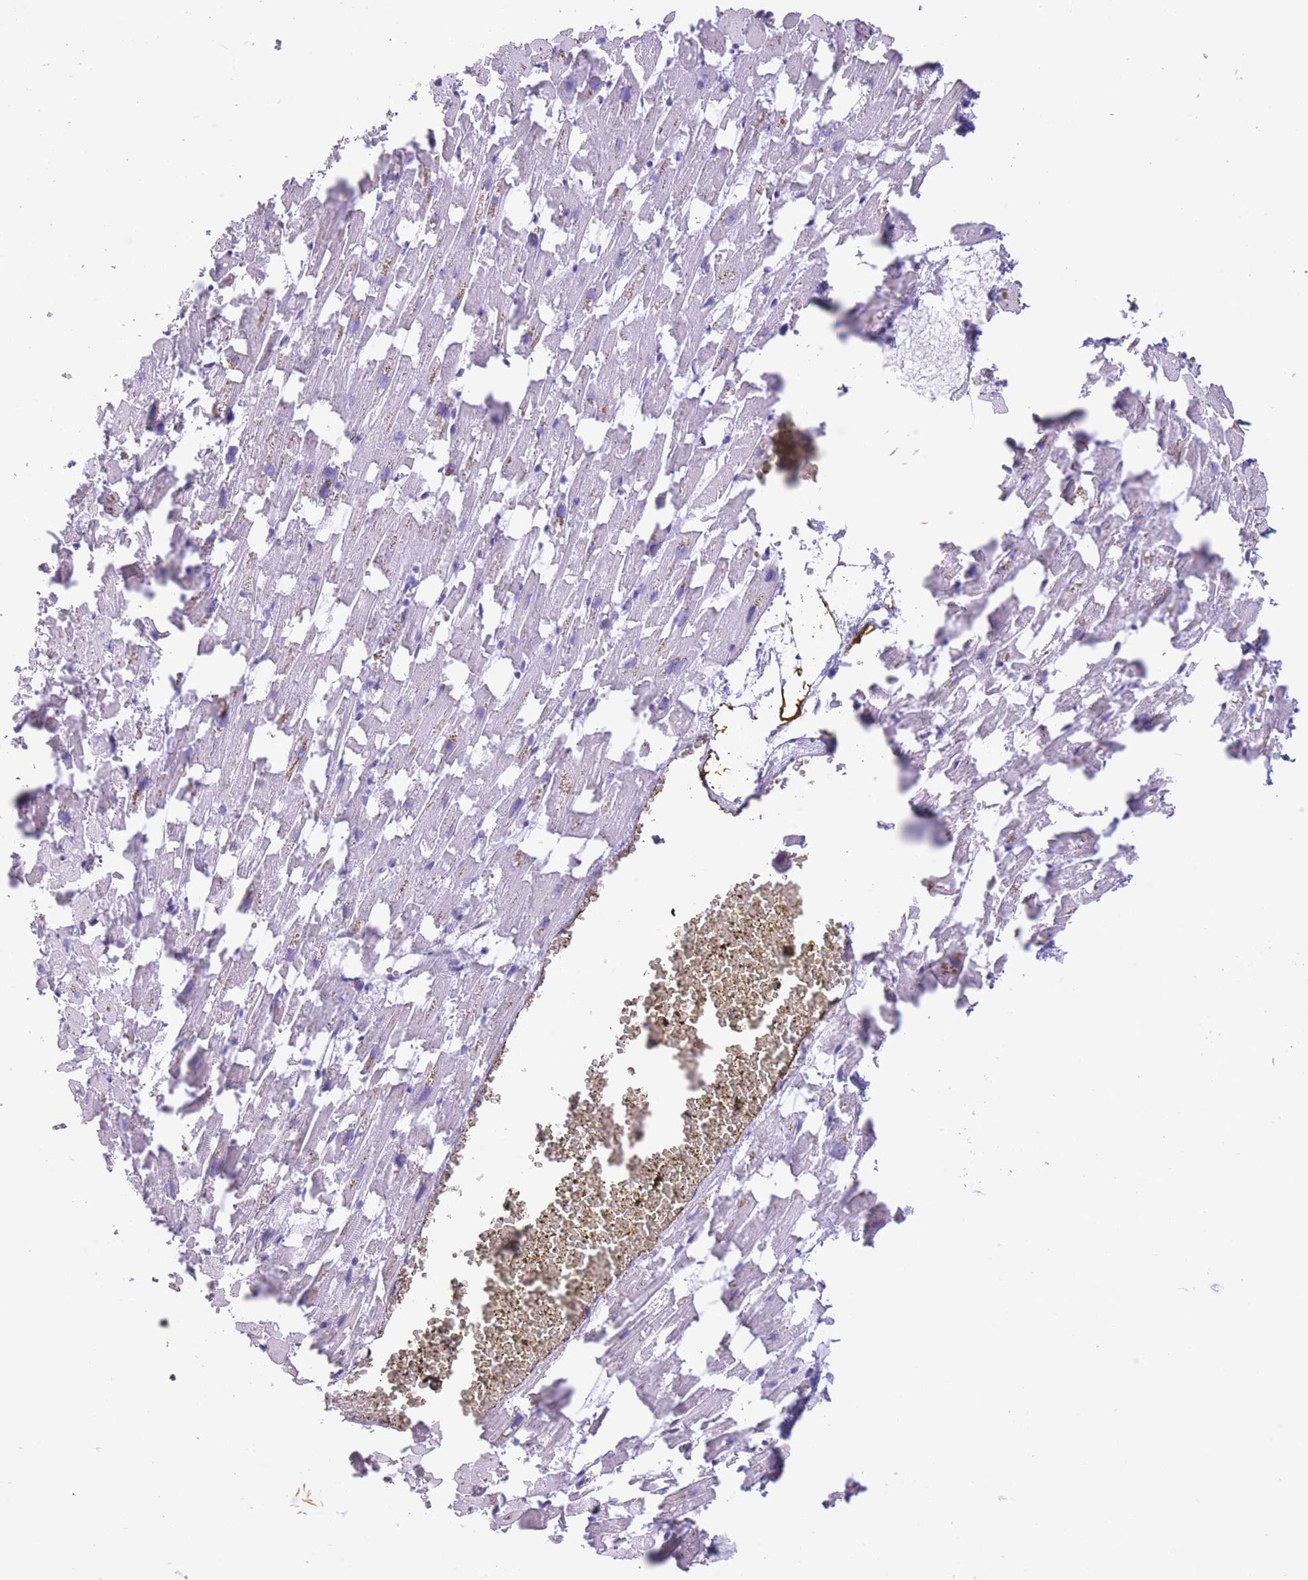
{"staining": {"intensity": "negative", "quantity": "none", "location": "none"}, "tissue": "heart muscle", "cell_type": "Cardiomyocytes", "image_type": "normal", "snomed": [{"axis": "morphology", "description": "Normal tissue, NOS"}, {"axis": "topography", "description": "Heart"}], "caption": "This is an immunohistochemistry micrograph of unremarkable human heart muscle. There is no expression in cardiomyocytes.", "gene": "OR4F16", "patient": {"sex": "female", "age": 64}}